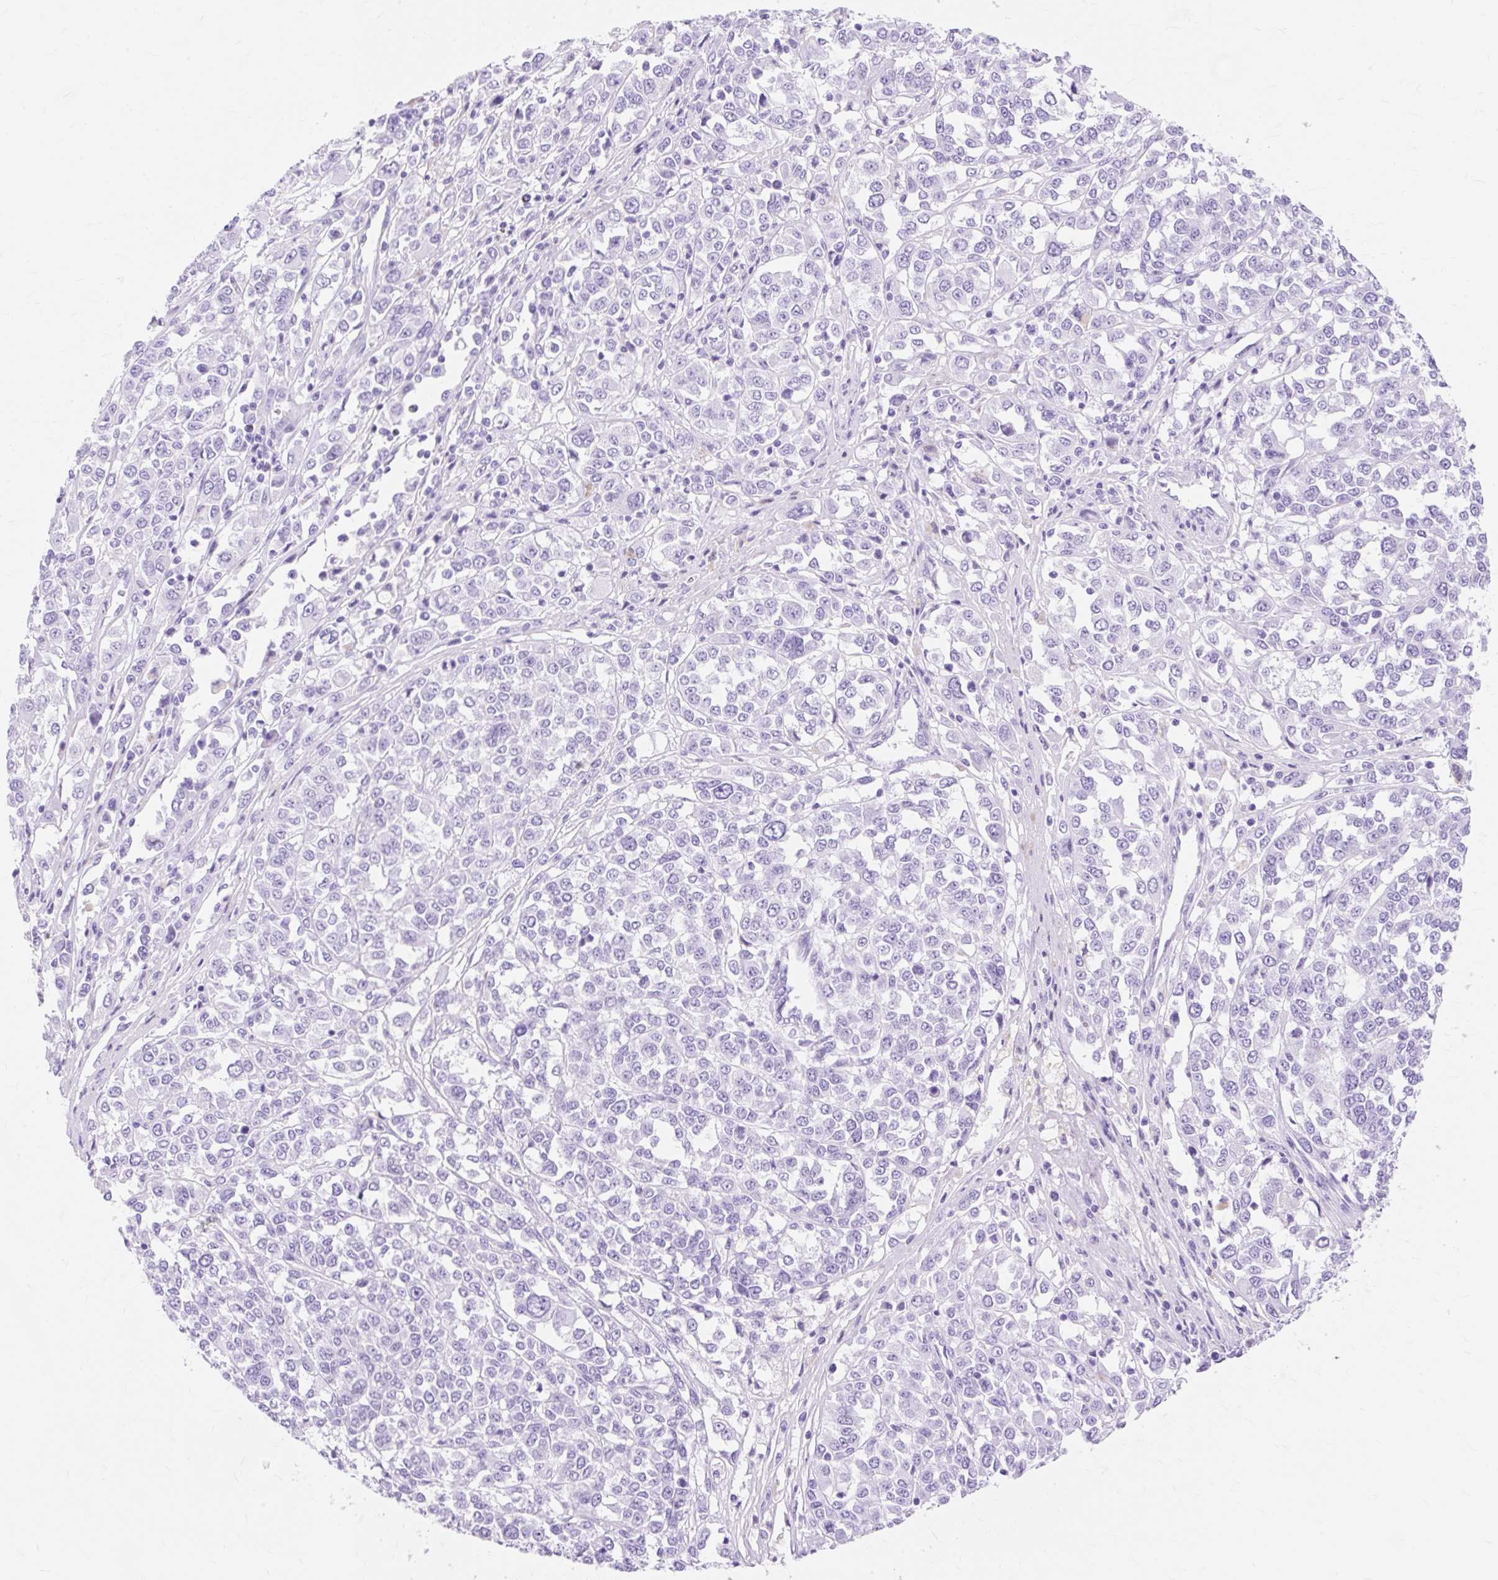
{"staining": {"intensity": "negative", "quantity": "none", "location": "none"}, "tissue": "melanoma", "cell_type": "Tumor cells", "image_type": "cancer", "snomed": [{"axis": "morphology", "description": "Malignant melanoma, Metastatic site"}, {"axis": "topography", "description": "Lymph node"}], "caption": "Immunohistochemical staining of human melanoma shows no significant positivity in tumor cells.", "gene": "MBP", "patient": {"sex": "male", "age": 44}}